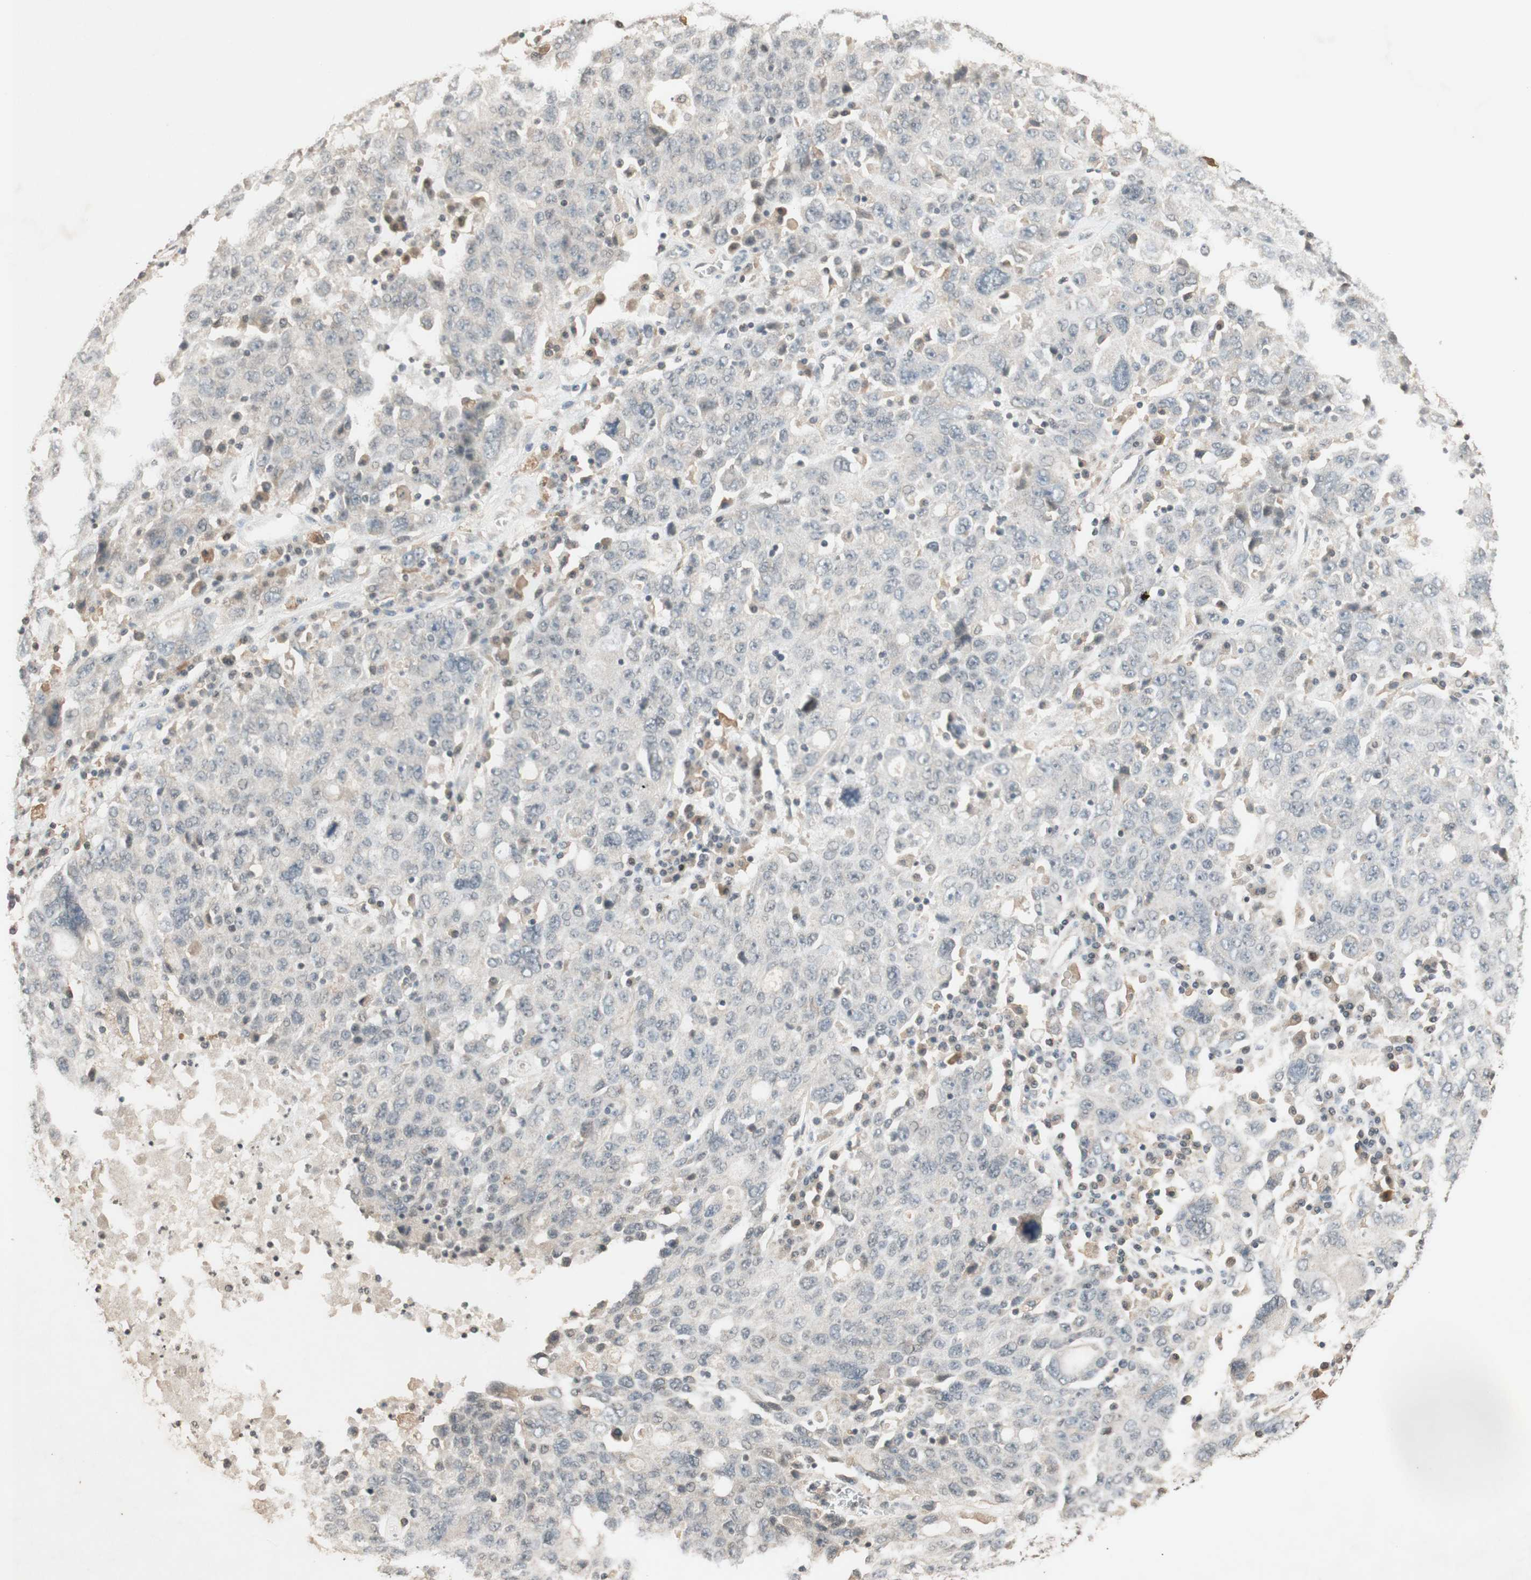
{"staining": {"intensity": "negative", "quantity": "none", "location": "none"}, "tissue": "ovarian cancer", "cell_type": "Tumor cells", "image_type": "cancer", "snomed": [{"axis": "morphology", "description": "Carcinoma, endometroid"}, {"axis": "topography", "description": "Ovary"}], "caption": "Immunohistochemistry (IHC) of ovarian endometroid carcinoma exhibits no staining in tumor cells.", "gene": "GLI1", "patient": {"sex": "female", "age": 62}}